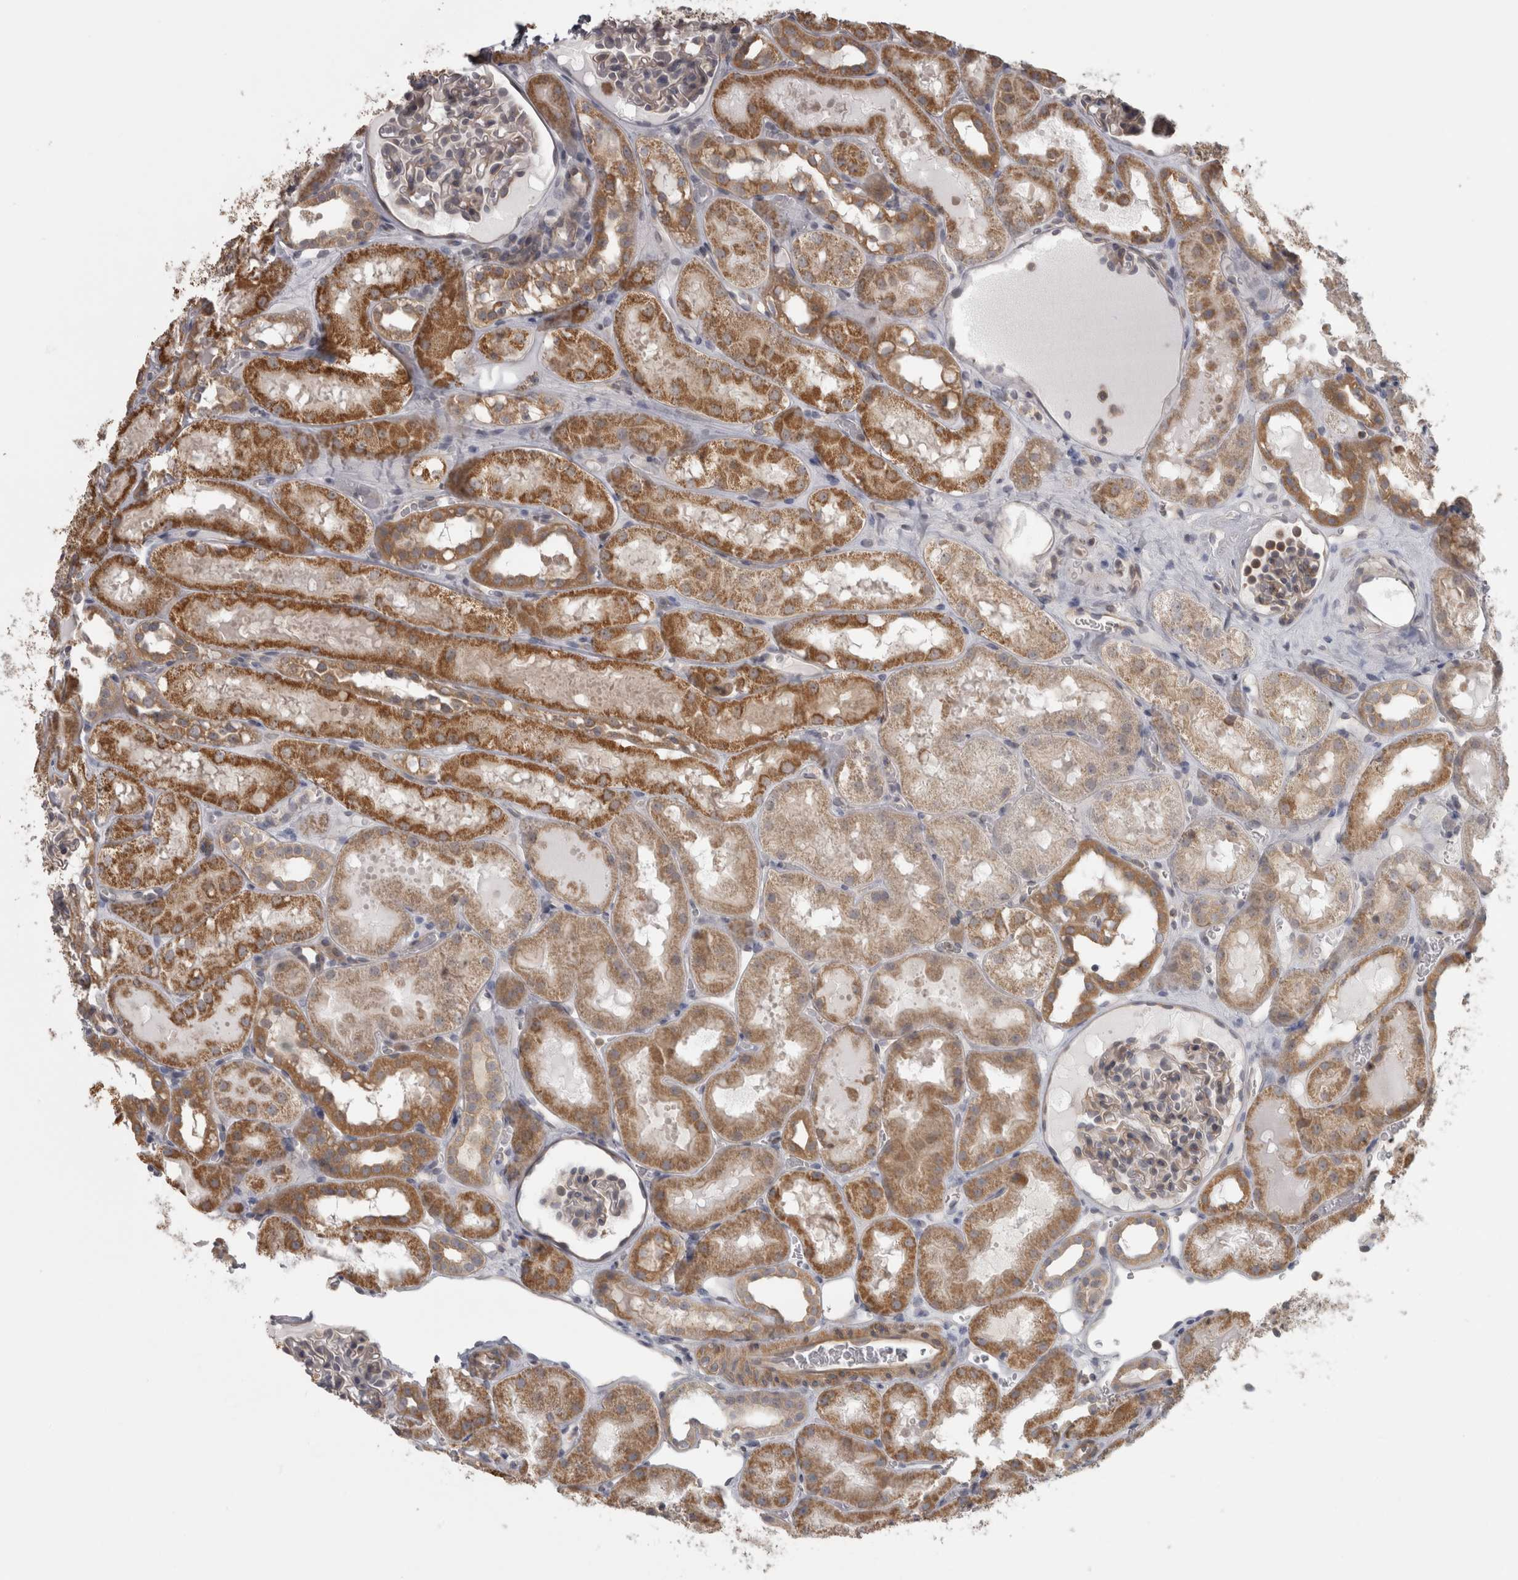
{"staining": {"intensity": "weak", "quantity": "25%-75%", "location": "cytoplasmic/membranous"}, "tissue": "kidney", "cell_type": "Cells in glomeruli", "image_type": "normal", "snomed": [{"axis": "morphology", "description": "Normal tissue, NOS"}, {"axis": "topography", "description": "Kidney"}, {"axis": "topography", "description": "Urinary bladder"}], "caption": "DAB (3,3'-diaminobenzidine) immunohistochemical staining of normal human kidney displays weak cytoplasmic/membranous protein expression in approximately 25%-75% of cells in glomeruli. (Brightfield microscopy of DAB IHC at high magnification).", "gene": "PPP1R12B", "patient": {"sex": "male", "age": 16}}